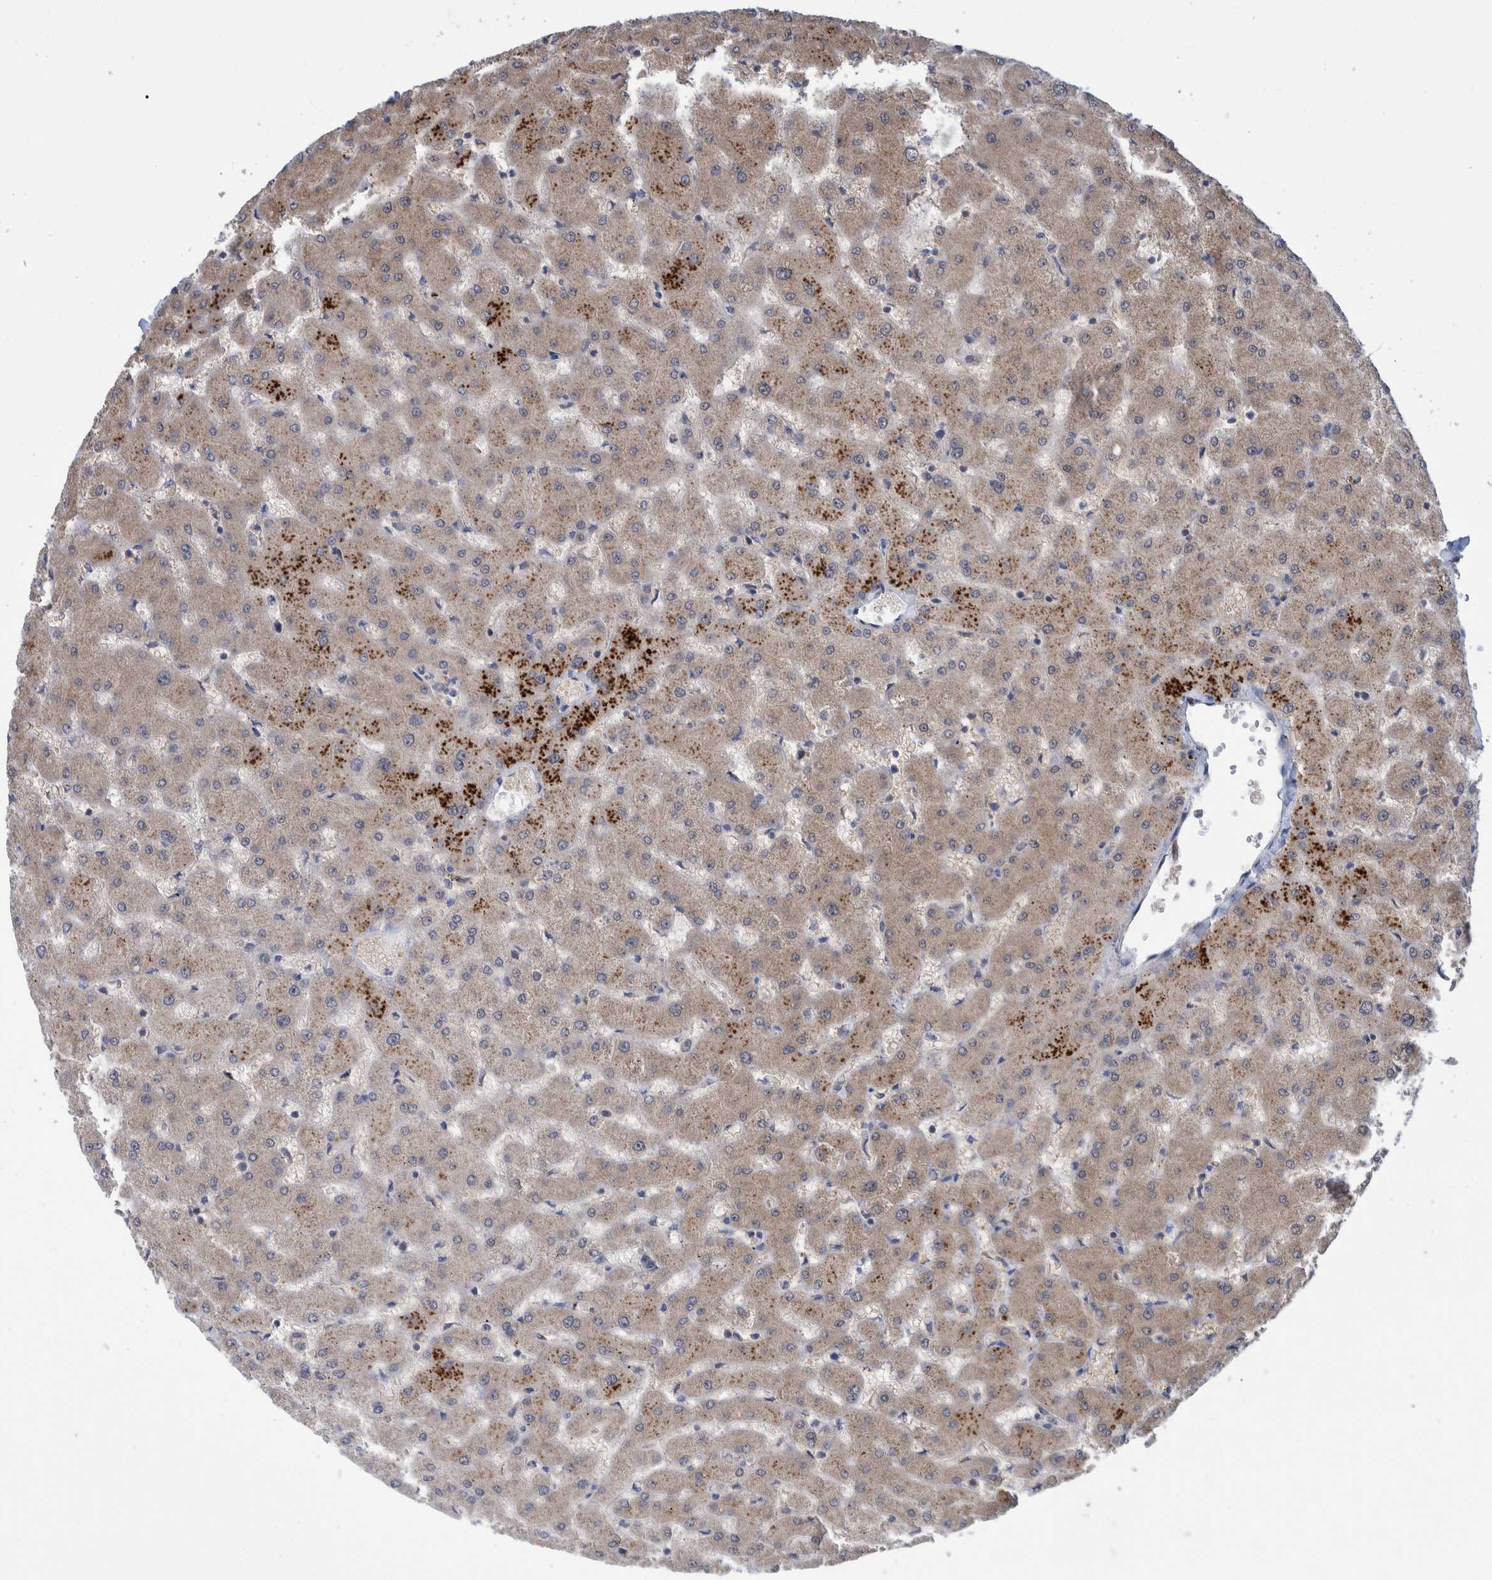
{"staining": {"intensity": "negative", "quantity": "none", "location": "none"}, "tissue": "liver", "cell_type": "Cholangiocytes", "image_type": "normal", "snomed": [{"axis": "morphology", "description": "Normal tissue, NOS"}, {"axis": "topography", "description": "Liver"}], "caption": "Immunohistochemical staining of benign liver exhibits no significant staining in cholangiocytes.", "gene": "PLPBP", "patient": {"sex": "female", "age": 63}}